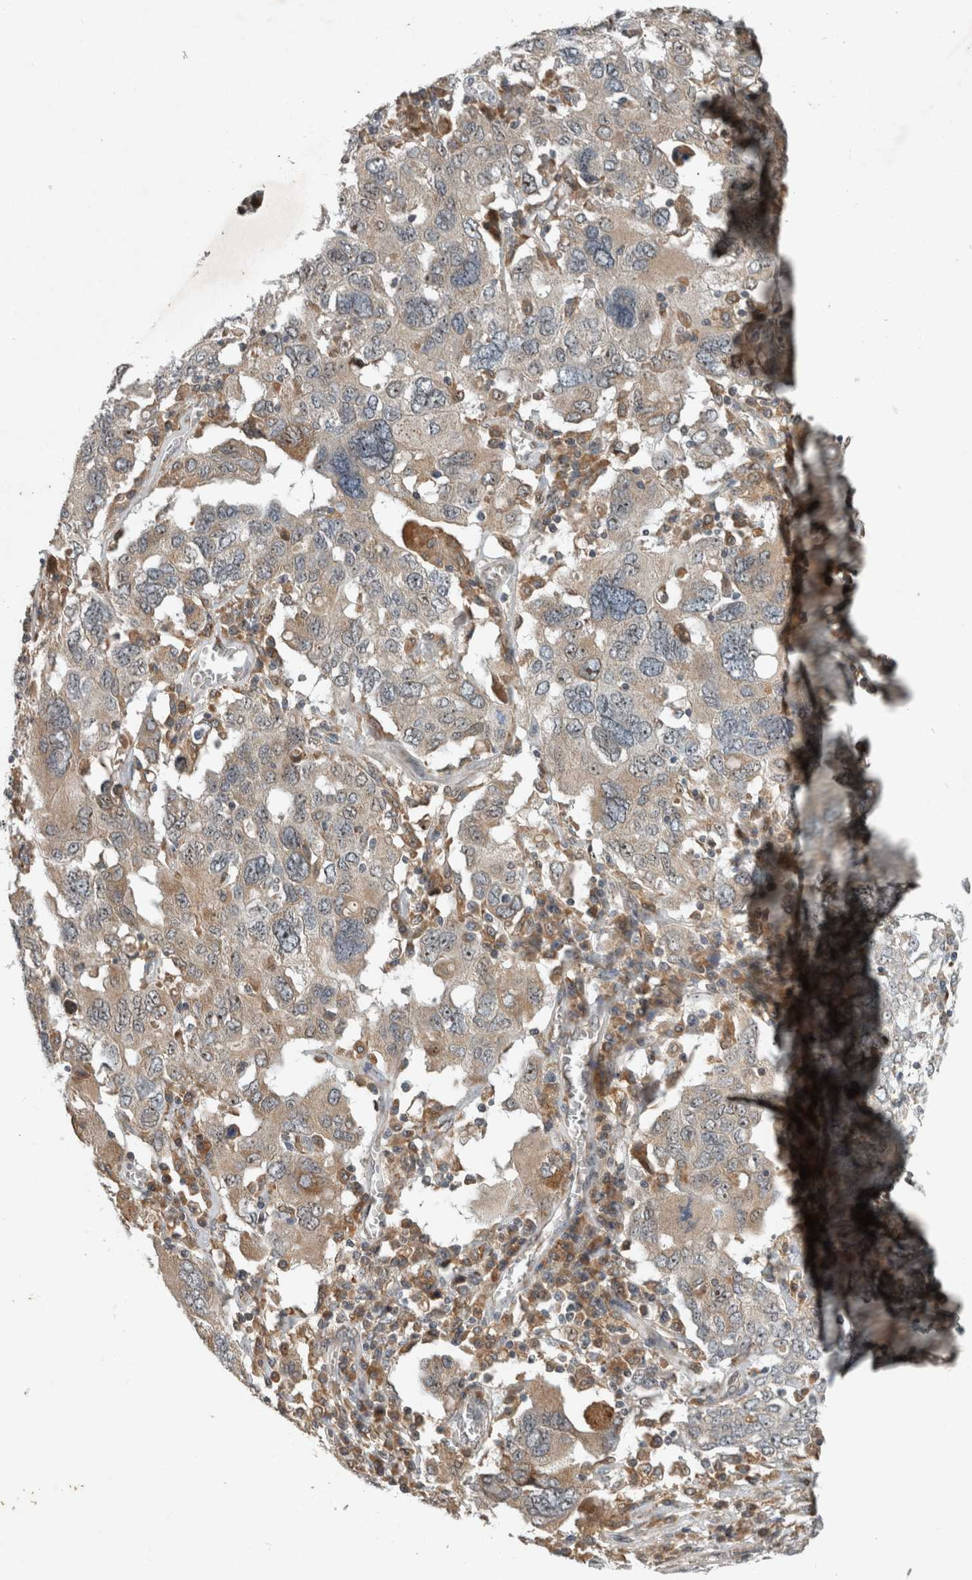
{"staining": {"intensity": "moderate", "quantity": "<25%", "location": "cytoplasmic/membranous,nuclear"}, "tissue": "ovarian cancer", "cell_type": "Tumor cells", "image_type": "cancer", "snomed": [{"axis": "morphology", "description": "Carcinoma, endometroid"}, {"axis": "topography", "description": "Ovary"}], "caption": "Endometroid carcinoma (ovarian) stained for a protein exhibits moderate cytoplasmic/membranous and nuclear positivity in tumor cells. Nuclei are stained in blue.", "gene": "GPR137B", "patient": {"sex": "female", "age": 62}}